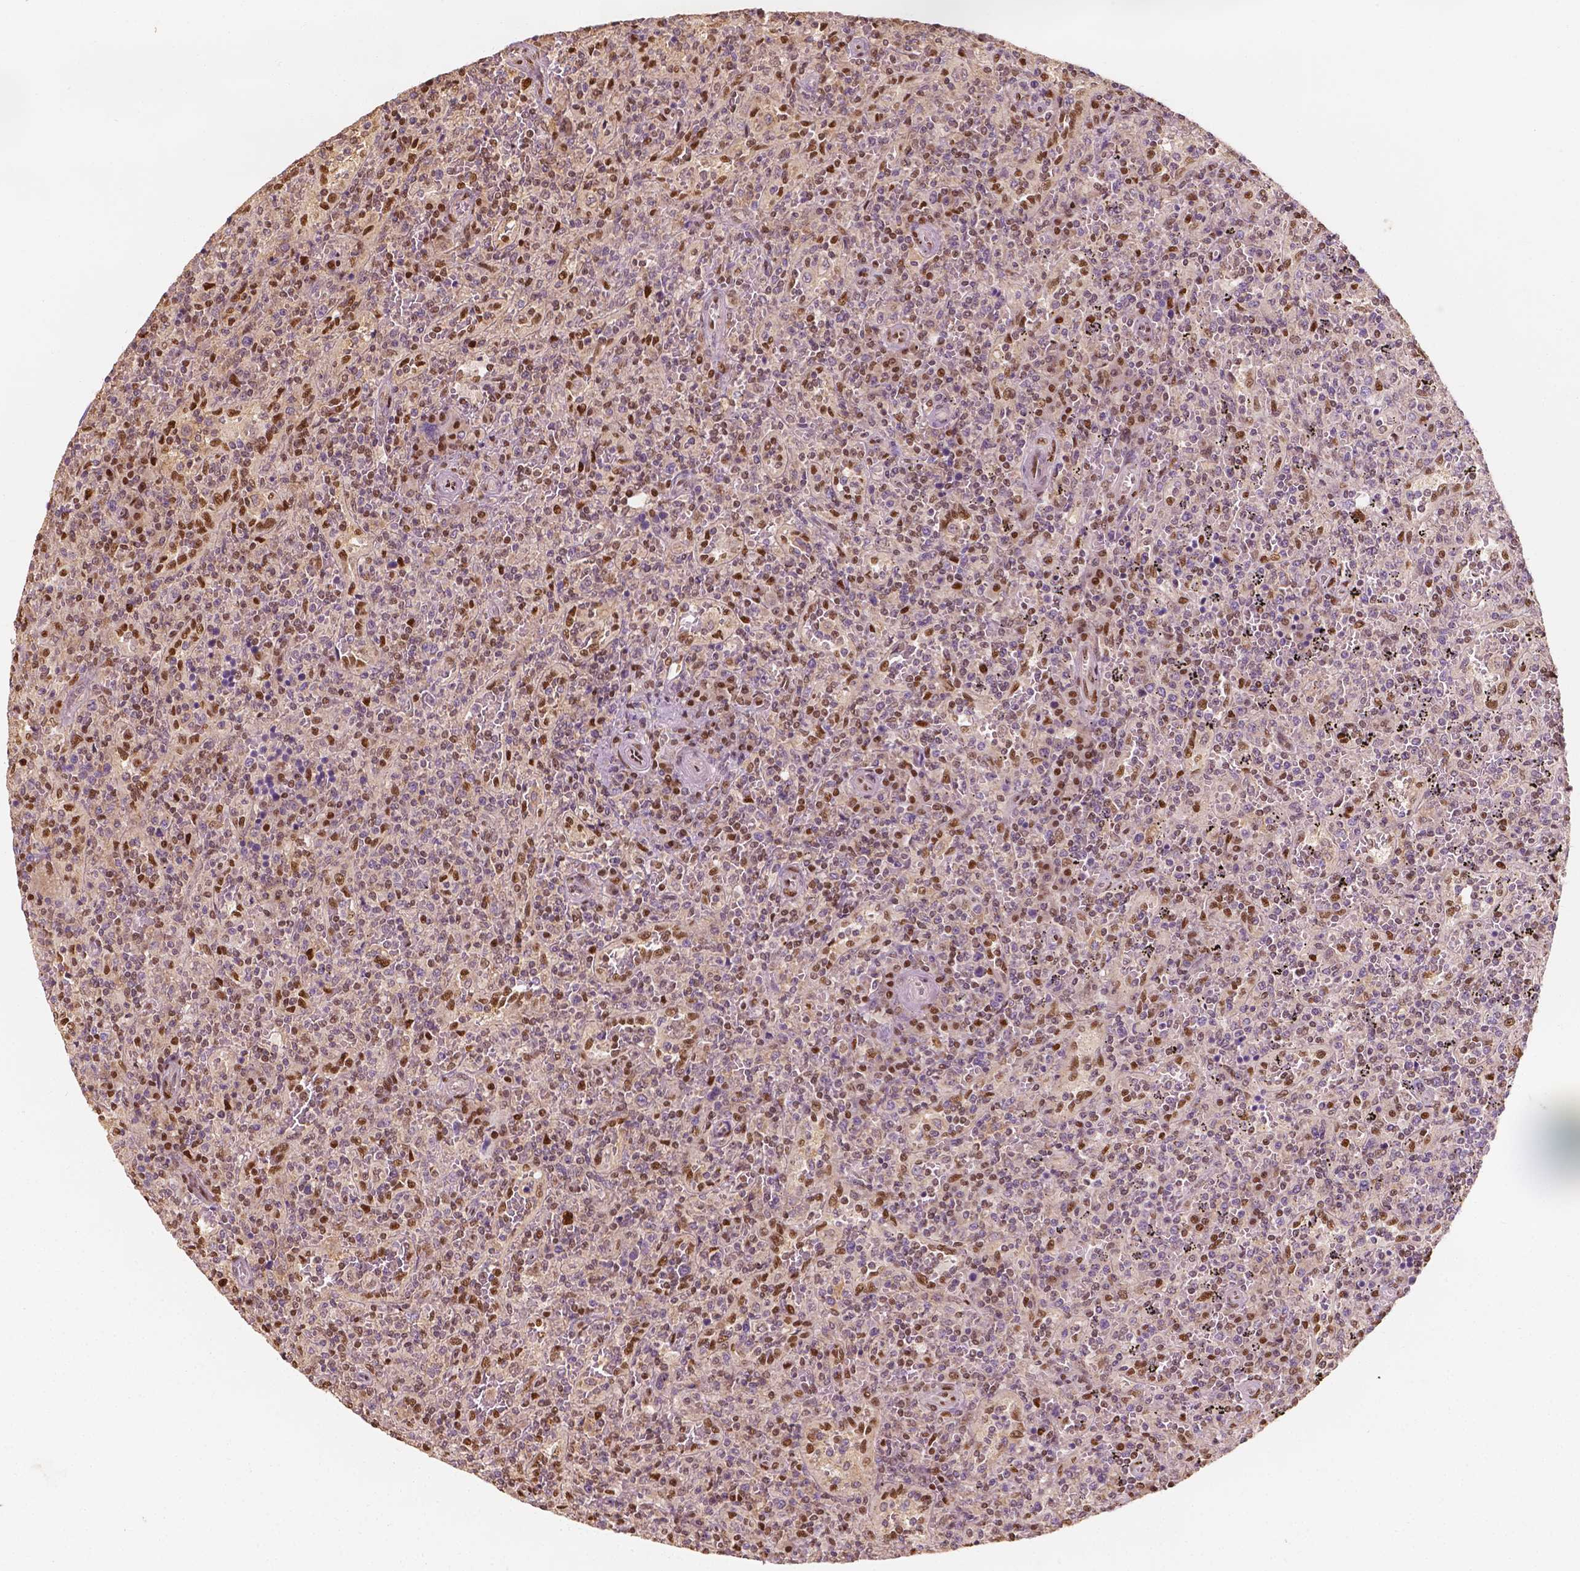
{"staining": {"intensity": "moderate", "quantity": "<25%", "location": "nuclear"}, "tissue": "lymphoma", "cell_type": "Tumor cells", "image_type": "cancer", "snomed": [{"axis": "morphology", "description": "Malignant lymphoma, non-Hodgkin's type, Low grade"}, {"axis": "topography", "description": "Spleen"}], "caption": "This micrograph exhibits immunohistochemistry staining of human malignant lymphoma, non-Hodgkin's type (low-grade), with low moderate nuclear staining in about <25% of tumor cells.", "gene": "TBC1D17", "patient": {"sex": "male", "age": 62}}